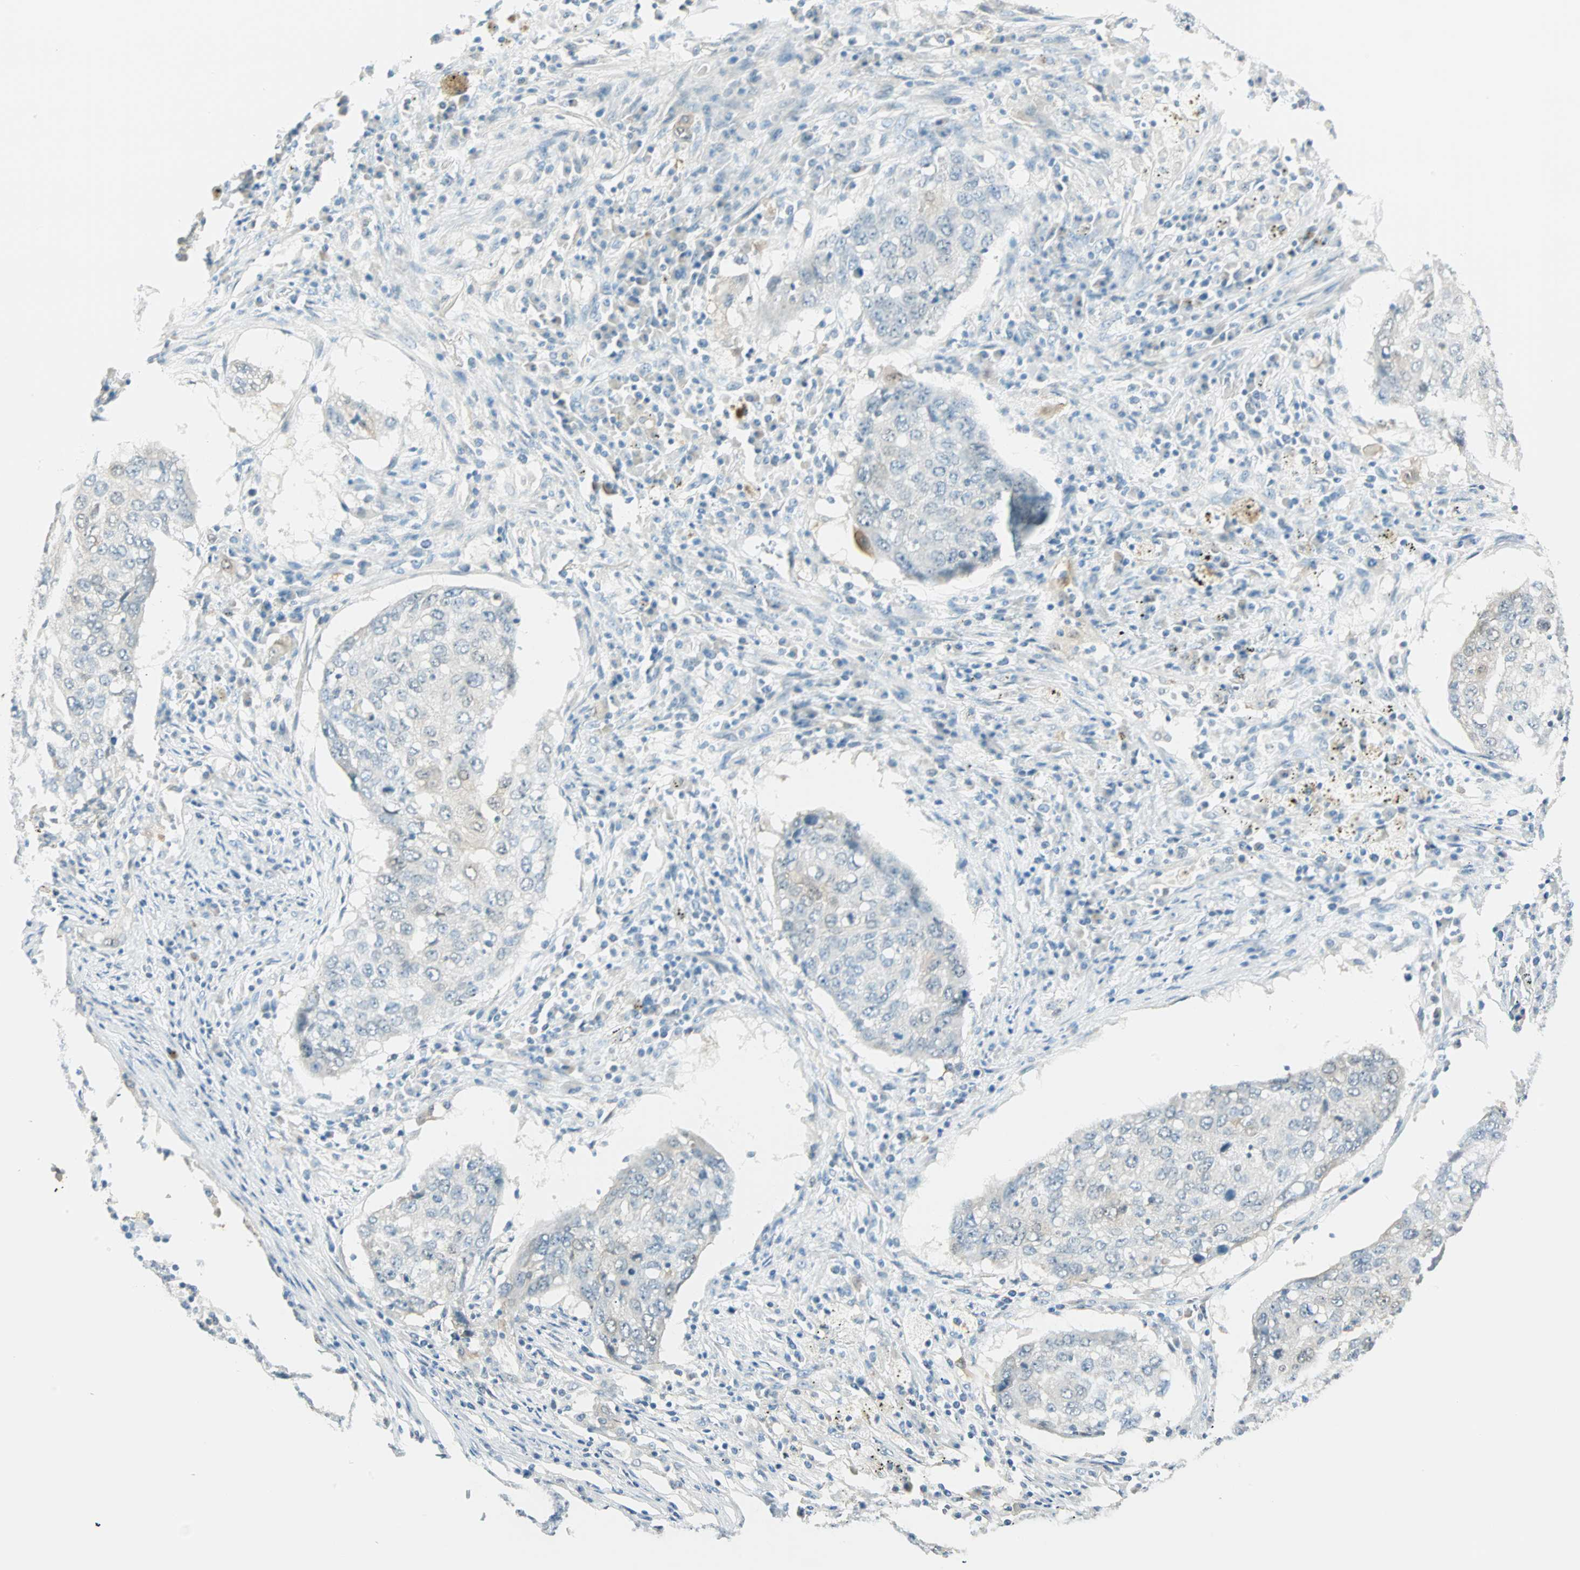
{"staining": {"intensity": "negative", "quantity": "none", "location": "none"}, "tissue": "lung cancer", "cell_type": "Tumor cells", "image_type": "cancer", "snomed": [{"axis": "morphology", "description": "Squamous cell carcinoma, NOS"}, {"axis": "topography", "description": "Lung"}], "caption": "This image is of lung cancer (squamous cell carcinoma) stained with IHC to label a protein in brown with the nuclei are counter-stained blue. There is no expression in tumor cells. (Stains: DAB immunohistochemistry with hematoxylin counter stain, Microscopy: brightfield microscopy at high magnification).", "gene": "S100A1", "patient": {"sex": "female", "age": 63}}